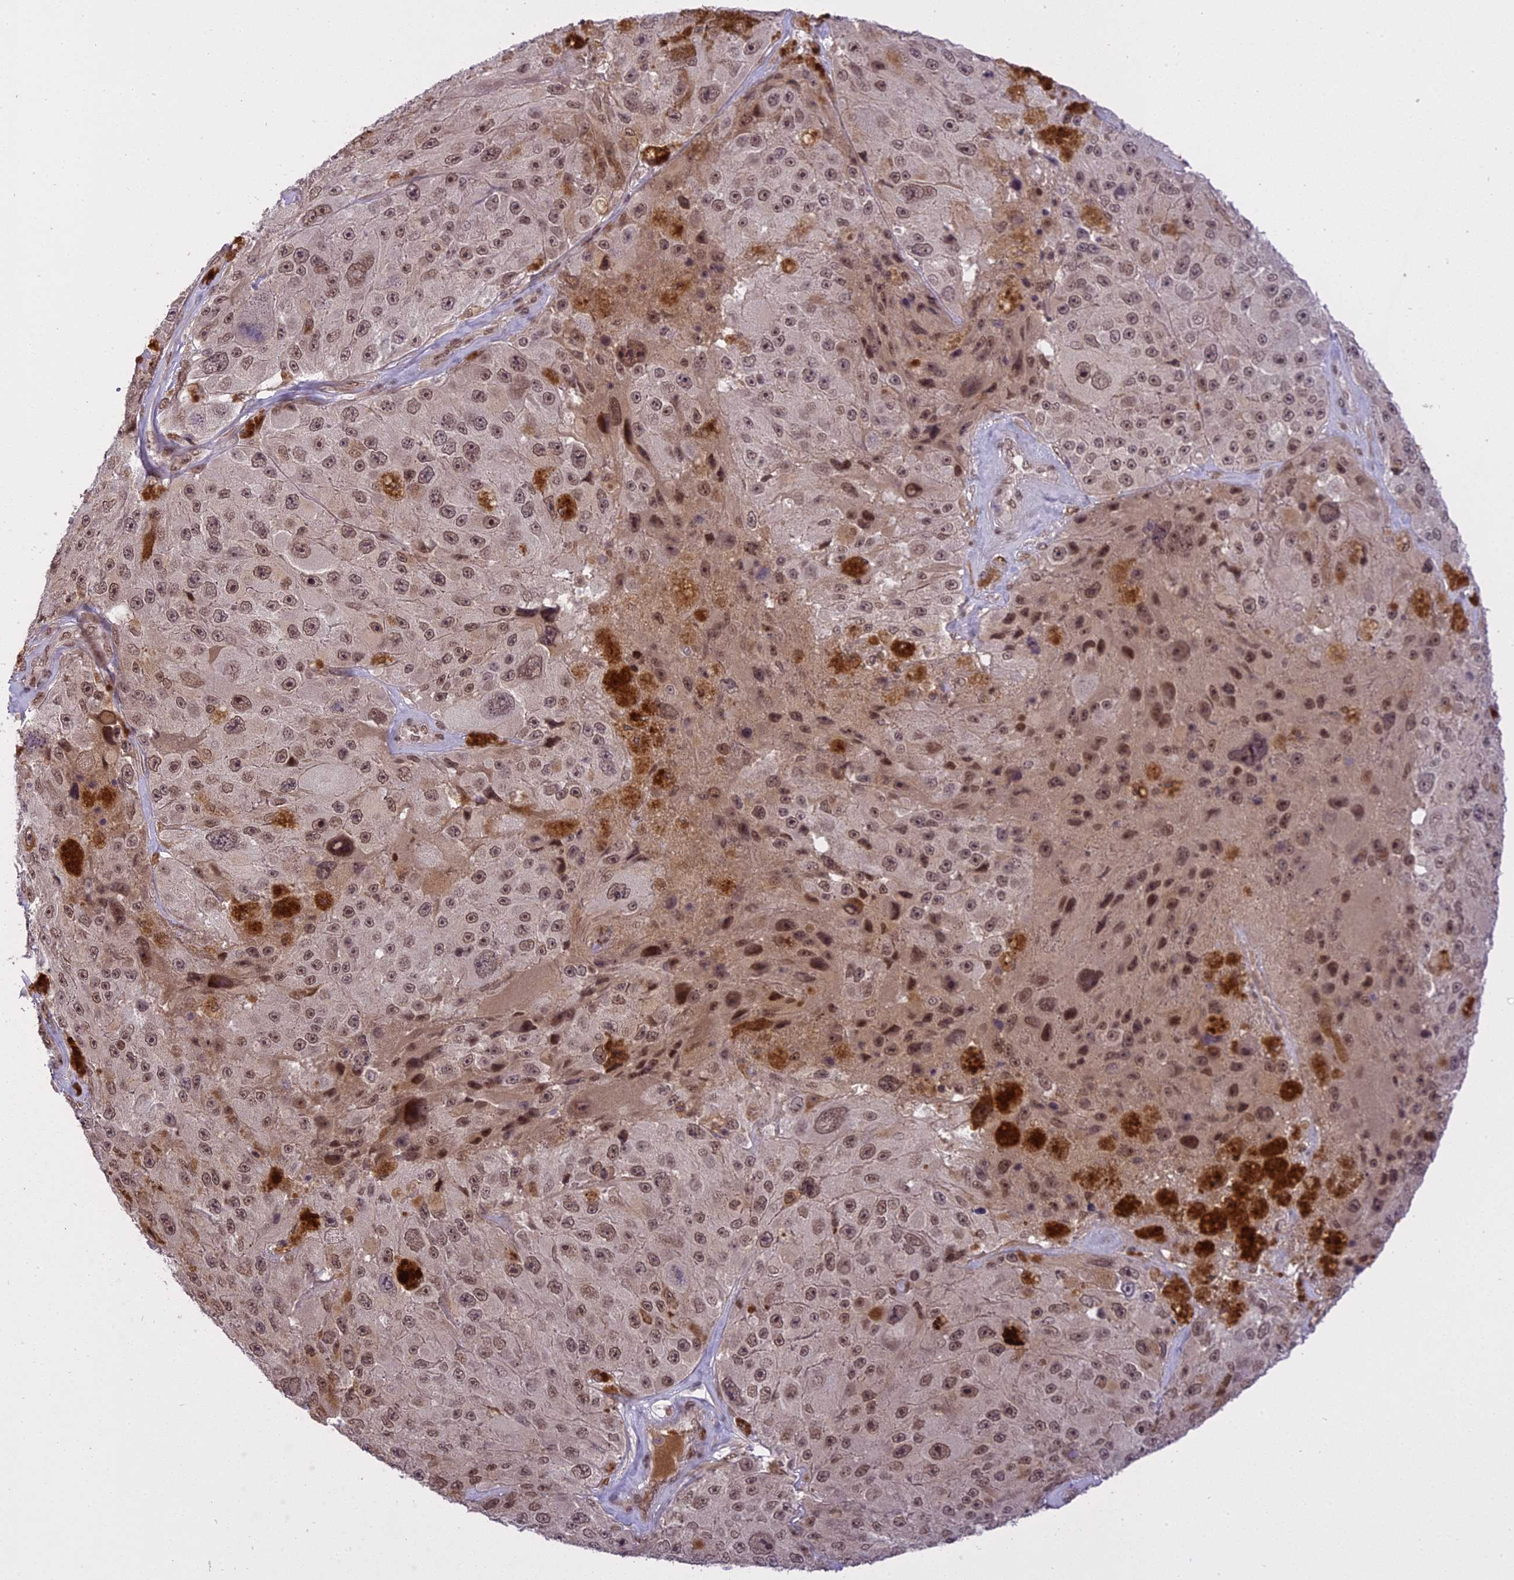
{"staining": {"intensity": "weak", "quantity": ">75%", "location": "nuclear"}, "tissue": "melanoma", "cell_type": "Tumor cells", "image_type": "cancer", "snomed": [{"axis": "morphology", "description": "Malignant melanoma, Metastatic site"}, {"axis": "topography", "description": "Lymph node"}], "caption": "There is low levels of weak nuclear staining in tumor cells of melanoma, as demonstrated by immunohistochemical staining (brown color).", "gene": "PRELID2", "patient": {"sex": "male", "age": 62}}